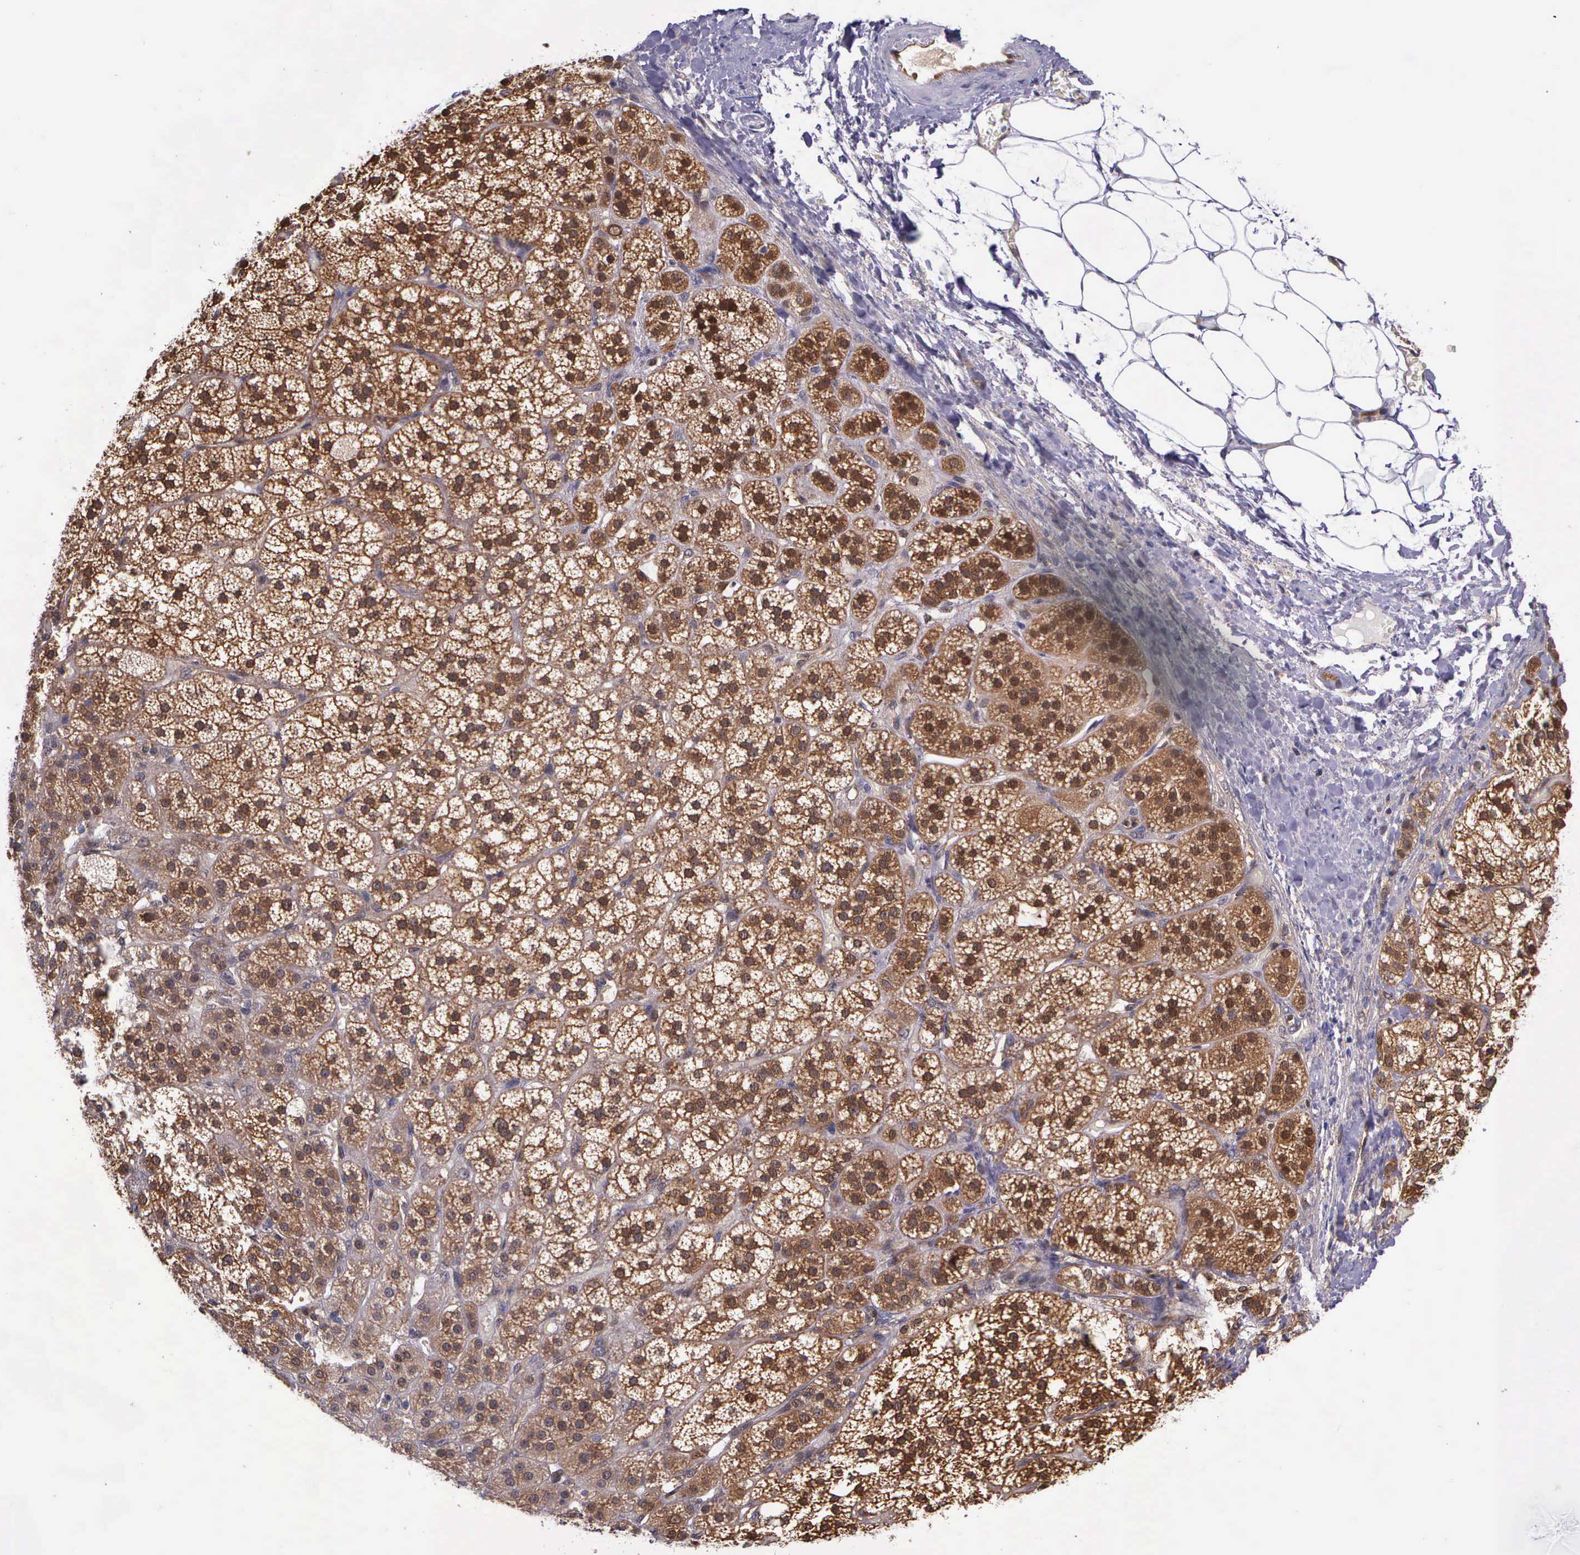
{"staining": {"intensity": "strong", "quantity": ">75%", "location": "cytoplasmic/membranous,nuclear"}, "tissue": "adrenal gland", "cell_type": "Glandular cells", "image_type": "normal", "snomed": [{"axis": "morphology", "description": "Normal tissue, NOS"}, {"axis": "topography", "description": "Adrenal gland"}], "caption": "Immunohistochemical staining of unremarkable adrenal gland displays high levels of strong cytoplasmic/membranous,nuclear expression in about >75% of glandular cells.", "gene": "GMPR2", "patient": {"sex": "female", "age": 60}}